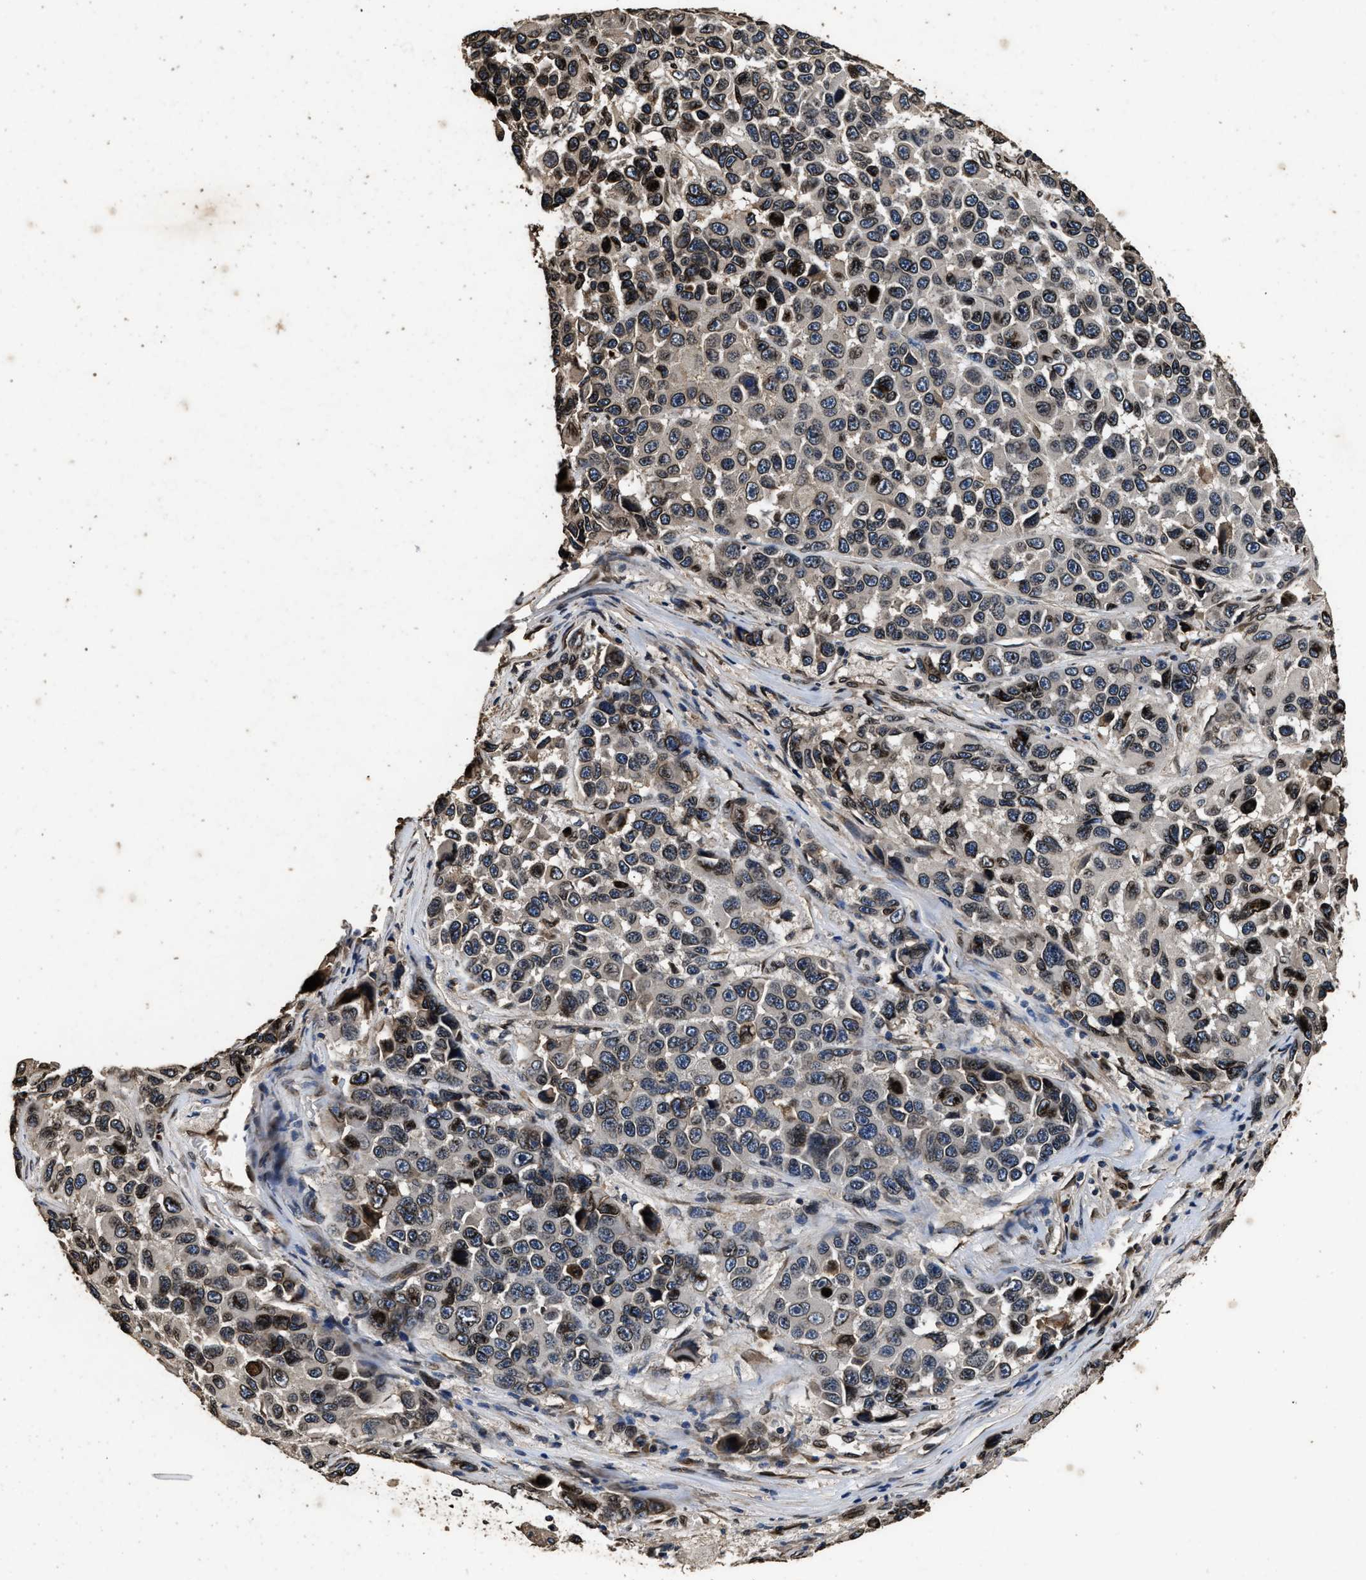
{"staining": {"intensity": "strong", "quantity": "25%-75%", "location": "nuclear"}, "tissue": "melanoma", "cell_type": "Tumor cells", "image_type": "cancer", "snomed": [{"axis": "morphology", "description": "Malignant melanoma, NOS"}, {"axis": "topography", "description": "Skin"}], "caption": "Protein analysis of malignant melanoma tissue displays strong nuclear positivity in approximately 25%-75% of tumor cells.", "gene": "ACCS", "patient": {"sex": "male", "age": 53}}